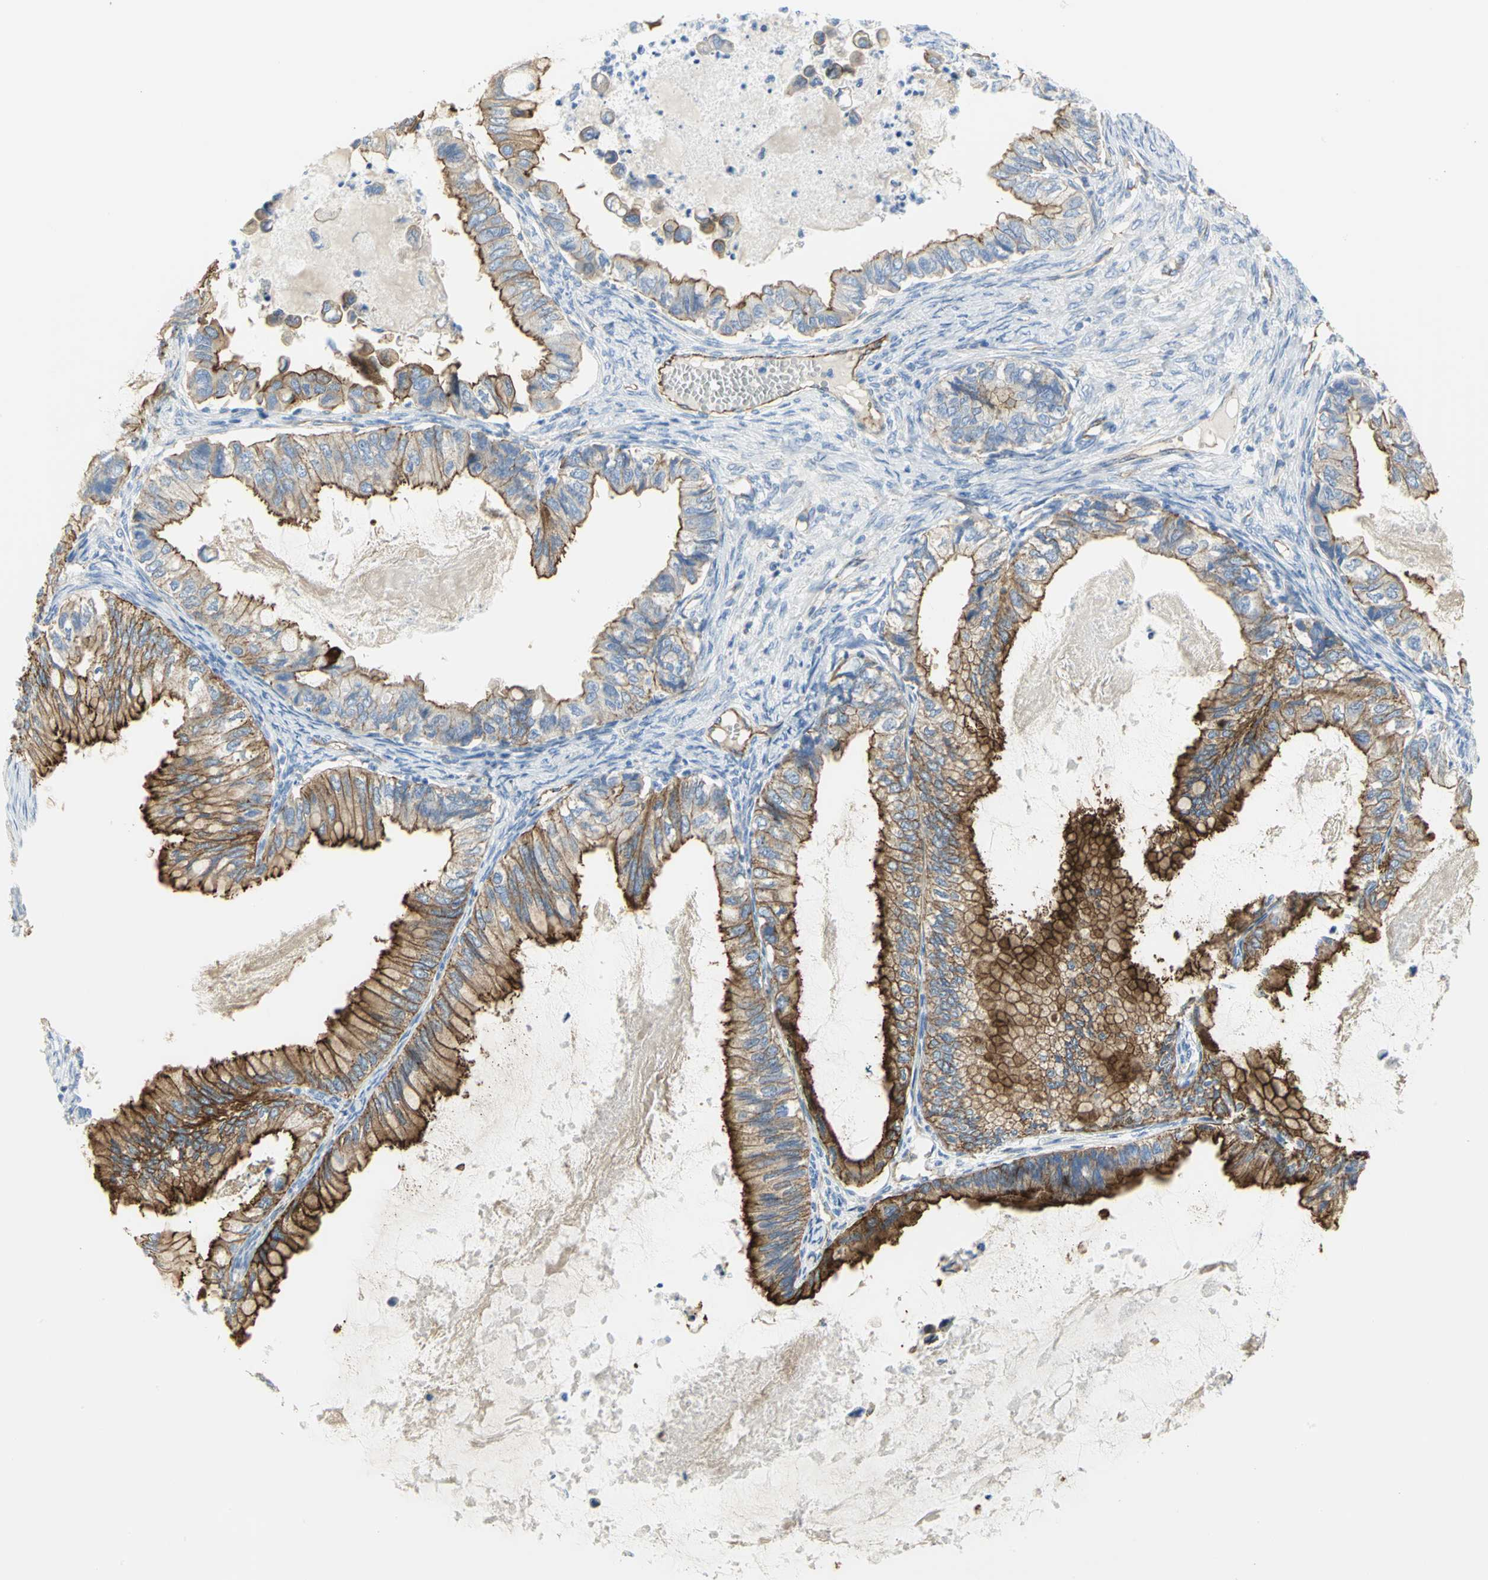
{"staining": {"intensity": "strong", "quantity": ">75%", "location": "cytoplasmic/membranous"}, "tissue": "ovarian cancer", "cell_type": "Tumor cells", "image_type": "cancer", "snomed": [{"axis": "morphology", "description": "Cystadenocarcinoma, mucinous, NOS"}, {"axis": "topography", "description": "Ovary"}], "caption": "This image shows ovarian mucinous cystadenocarcinoma stained with immunohistochemistry (IHC) to label a protein in brown. The cytoplasmic/membranous of tumor cells show strong positivity for the protein. Nuclei are counter-stained blue.", "gene": "FLNB", "patient": {"sex": "female", "age": 80}}